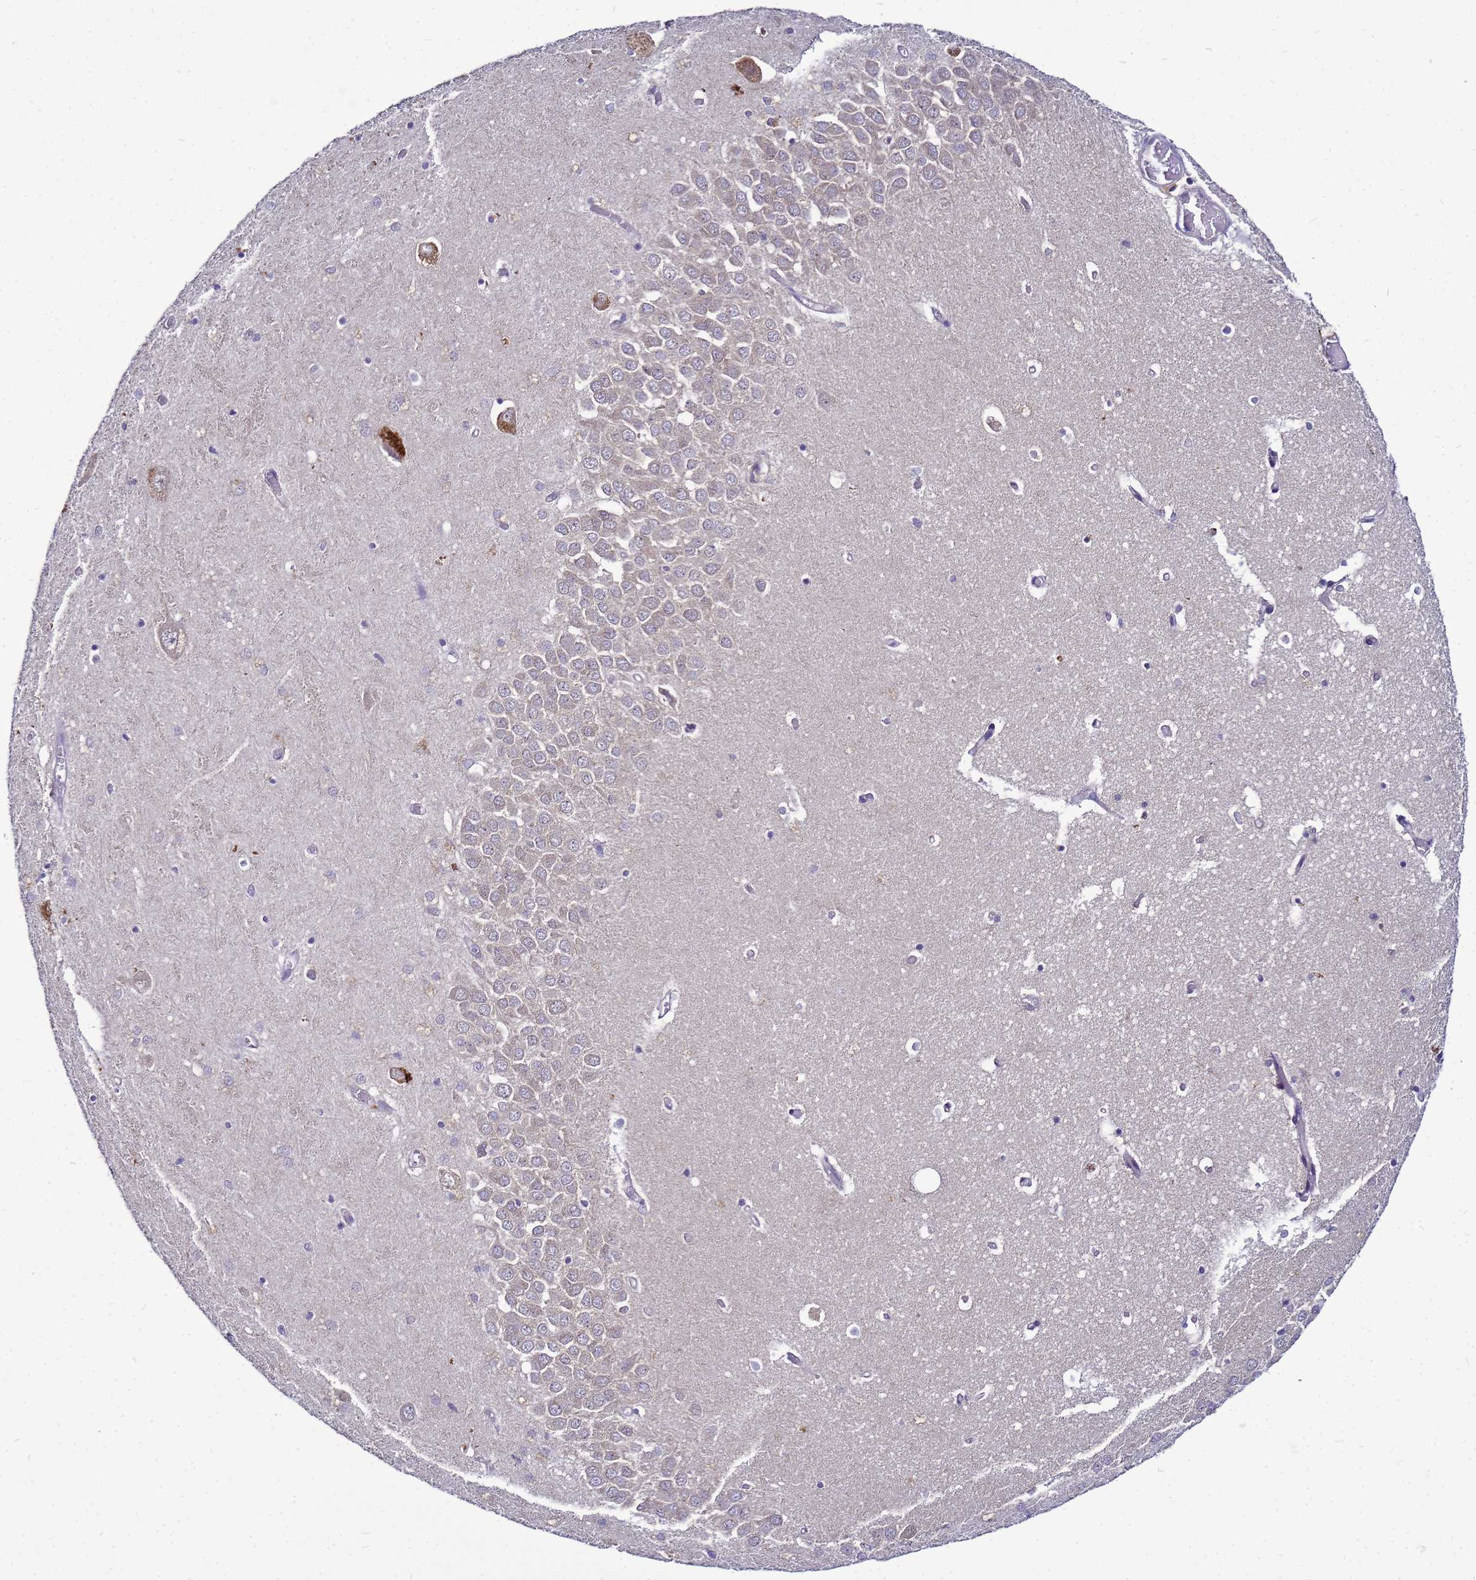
{"staining": {"intensity": "negative", "quantity": "none", "location": "none"}, "tissue": "hippocampus", "cell_type": "Glial cells", "image_type": "normal", "snomed": [{"axis": "morphology", "description": "Normal tissue, NOS"}, {"axis": "topography", "description": "Hippocampus"}], "caption": "Immunohistochemistry (IHC) of benign human hippocampus displays no positivity in glial cells. Nuclei are stained in blue.", "gene": "SAT1", "patient": {"sex": "male", "age": 70}}